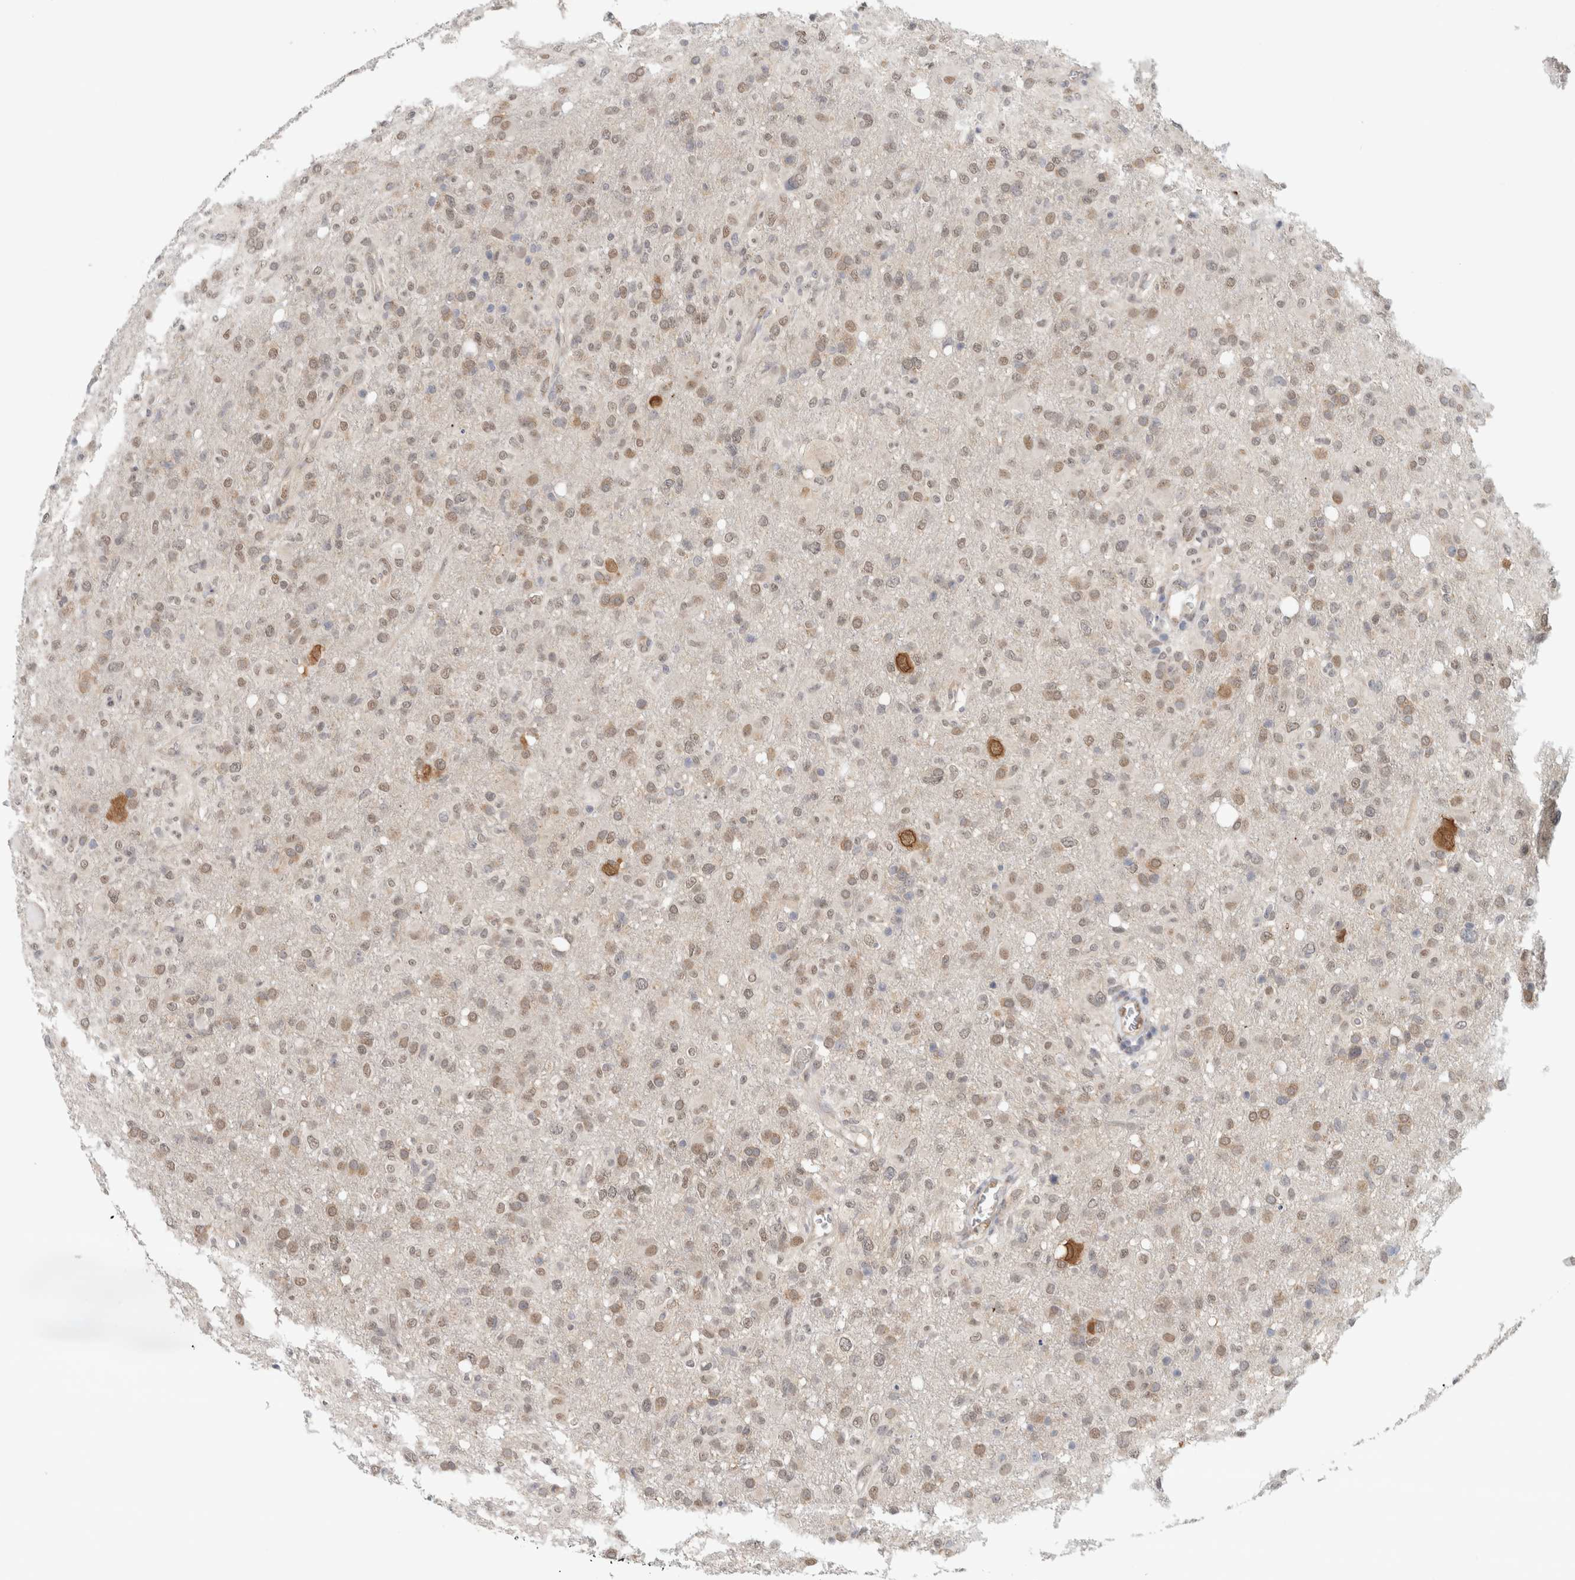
{"staining": {"intensity": "weak", "quantity": "25%-75%", "location": "cytoplasmic/membranous"}, "tissue": "glioma", "cell_type": "Tumor cells", "image_type": "cancer", "snomed": [{"axis": "morphology", "description": "Glioma, malignant, High grade"}, {"axis": "topography", "description": "Brain"}], "caption": "Protein staining demonstrates weak cytoplasmic/membranous expression in approximately 25%-75% of tumor cells in high-grade glioma (malignant). Using DAB (brown) and hematoxylin (blue) stains, captured at high magnification using brightfield microscopy.", "gene": "EIF4G3", "patient": {"sex": "female", "age": 57}}